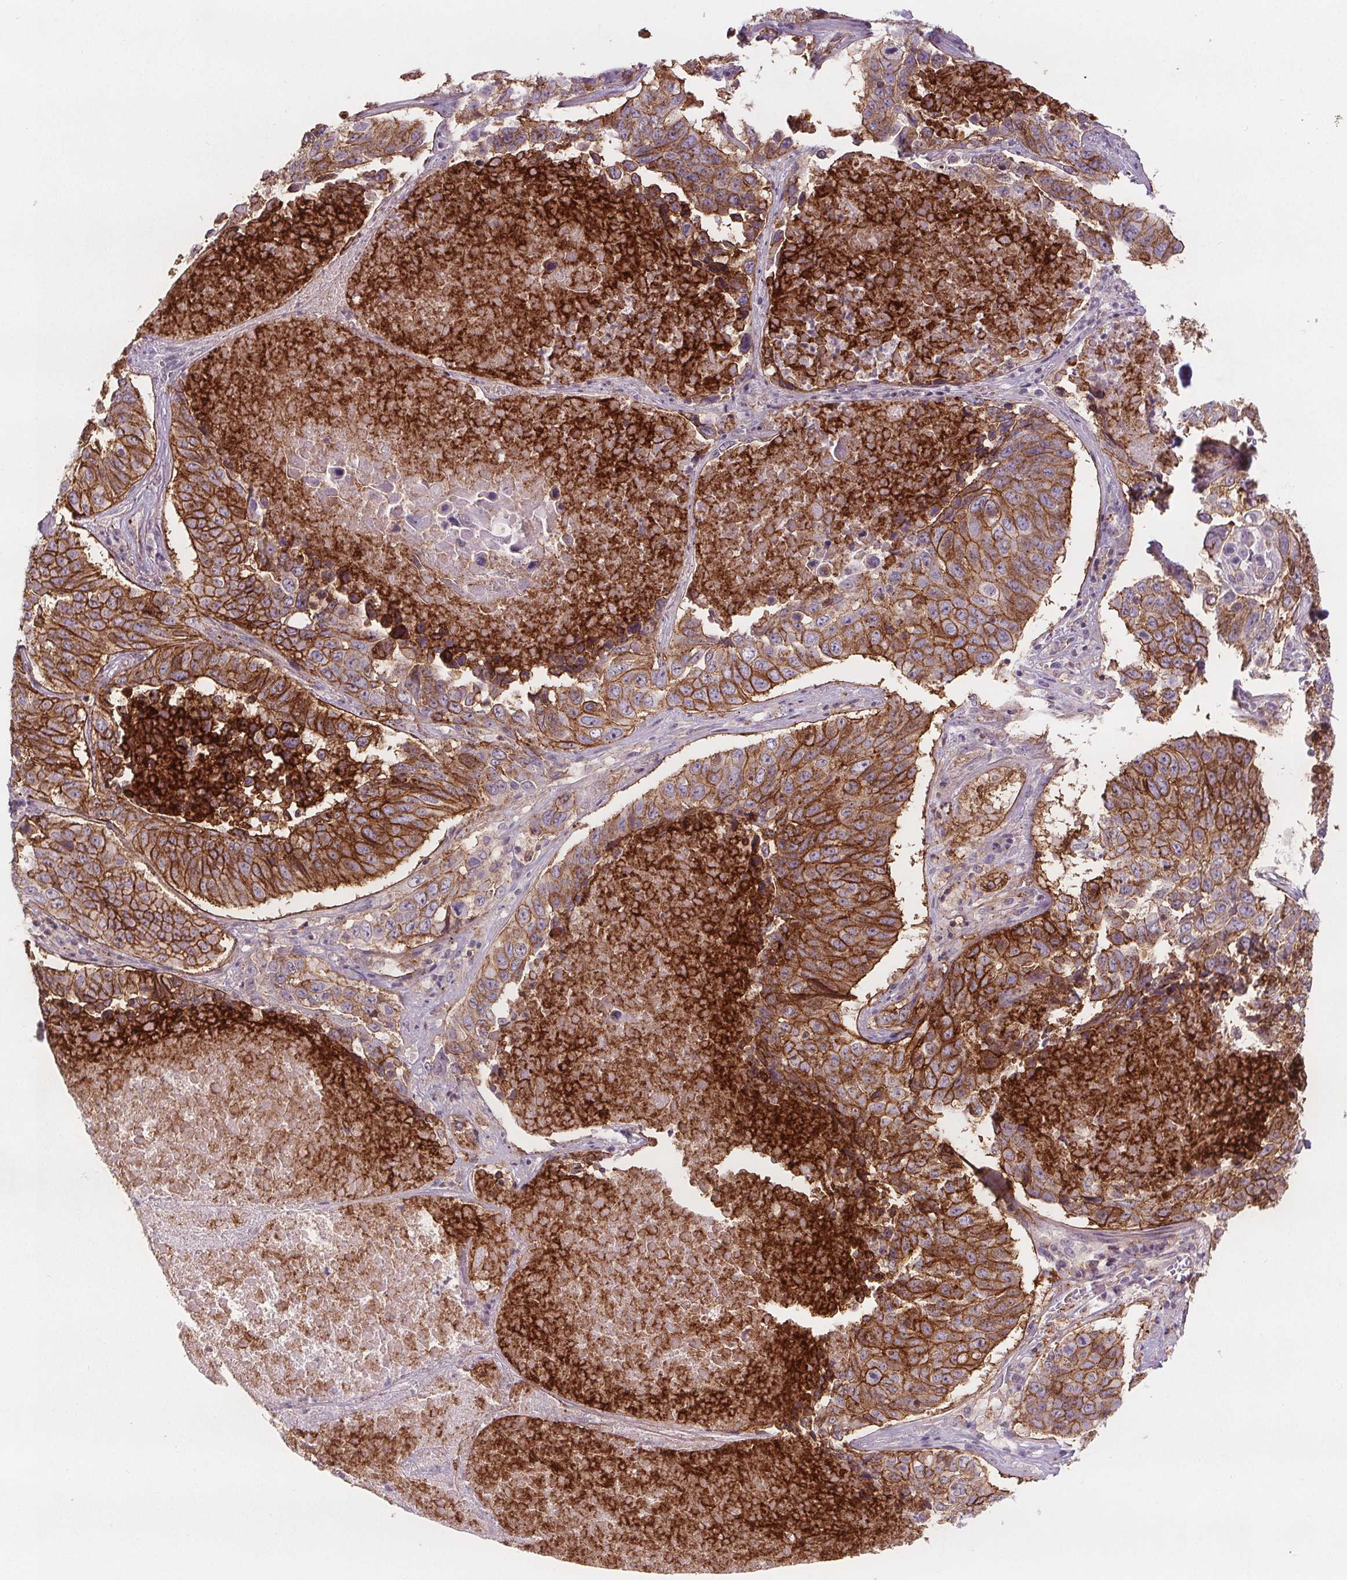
{"staining": {"intensity": "strong", "quantity": ">75%", "location": "cytoplasmic/membranous"}, "tissue": "lung cancer", "cell_type": "Tumor cells", "image_type": "cancer", "snomed": [{"axis": "morphology", "description": "Normal tissue, NOS"}, {"axis": "morphology", "description": "Squamous cell carcinoma, NOS"}, {"axis": "topography", "description": "Bronchus"}, {"axis": "topography", "description": "Lung"}], "caption": "Protein staining of lung squamous cell carcinoma tissue reveals strong cytoplasmic/membranous positivity in approximately >75% of tumor cells.", "gene": "ATP1A1", "patient": {"sex": "male", "age": 64}}